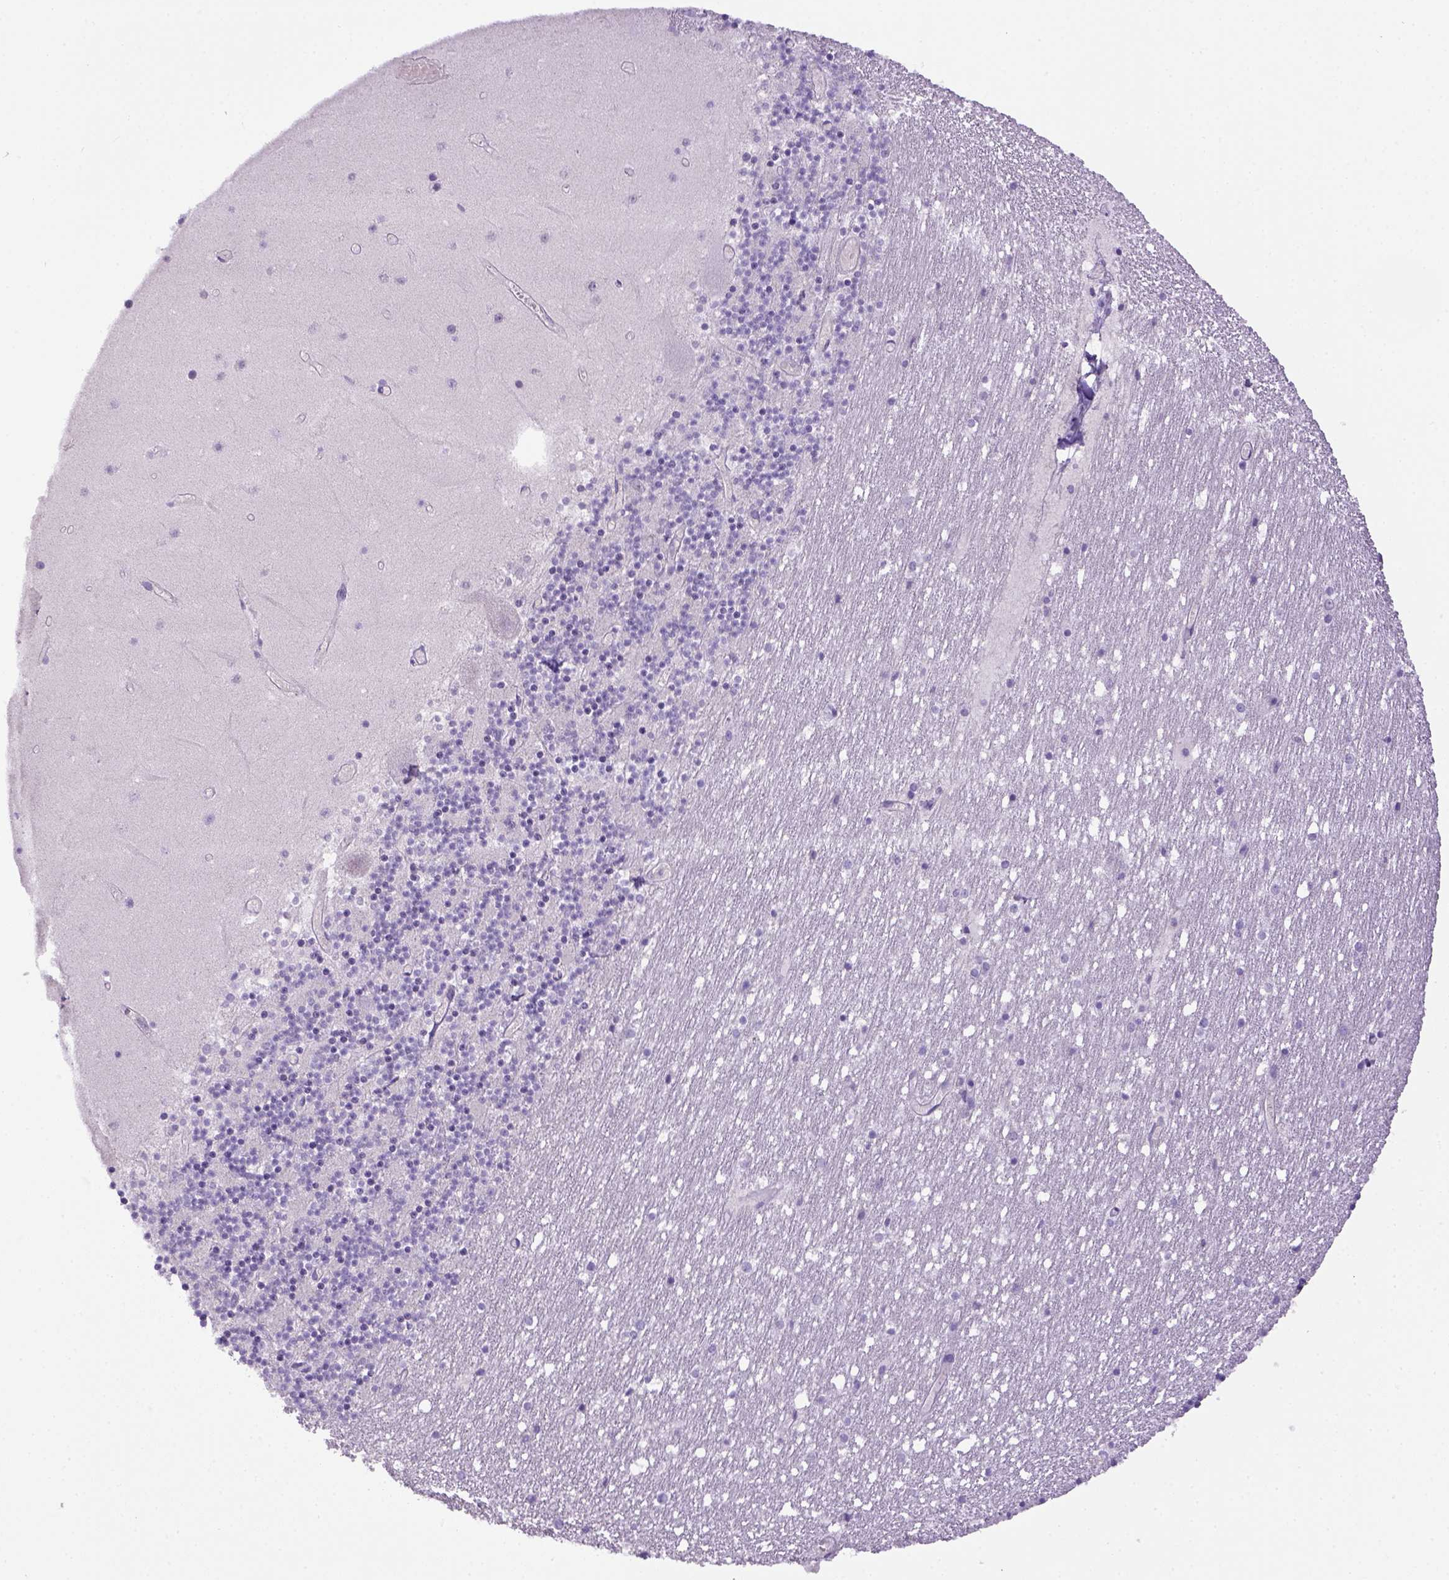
{"staining": {"intensity": "negative", "quantity": "none", "location": "none"}, "tissue": "cerebellum", "cell_type": "Cells in granular layer", "image_type": "normal", "snomed": [{"axis": "morphology", "description": "Normal tissue, NOS"}, {"axis": "topography", "description": "Cerebellum"}], "caption": "Photomicrograph shows no significant protein staining in cells in granular layer of unremarkable cerebellum.", "gene": "ITIH4", "patient": {"sex": "female", "age": 28}}